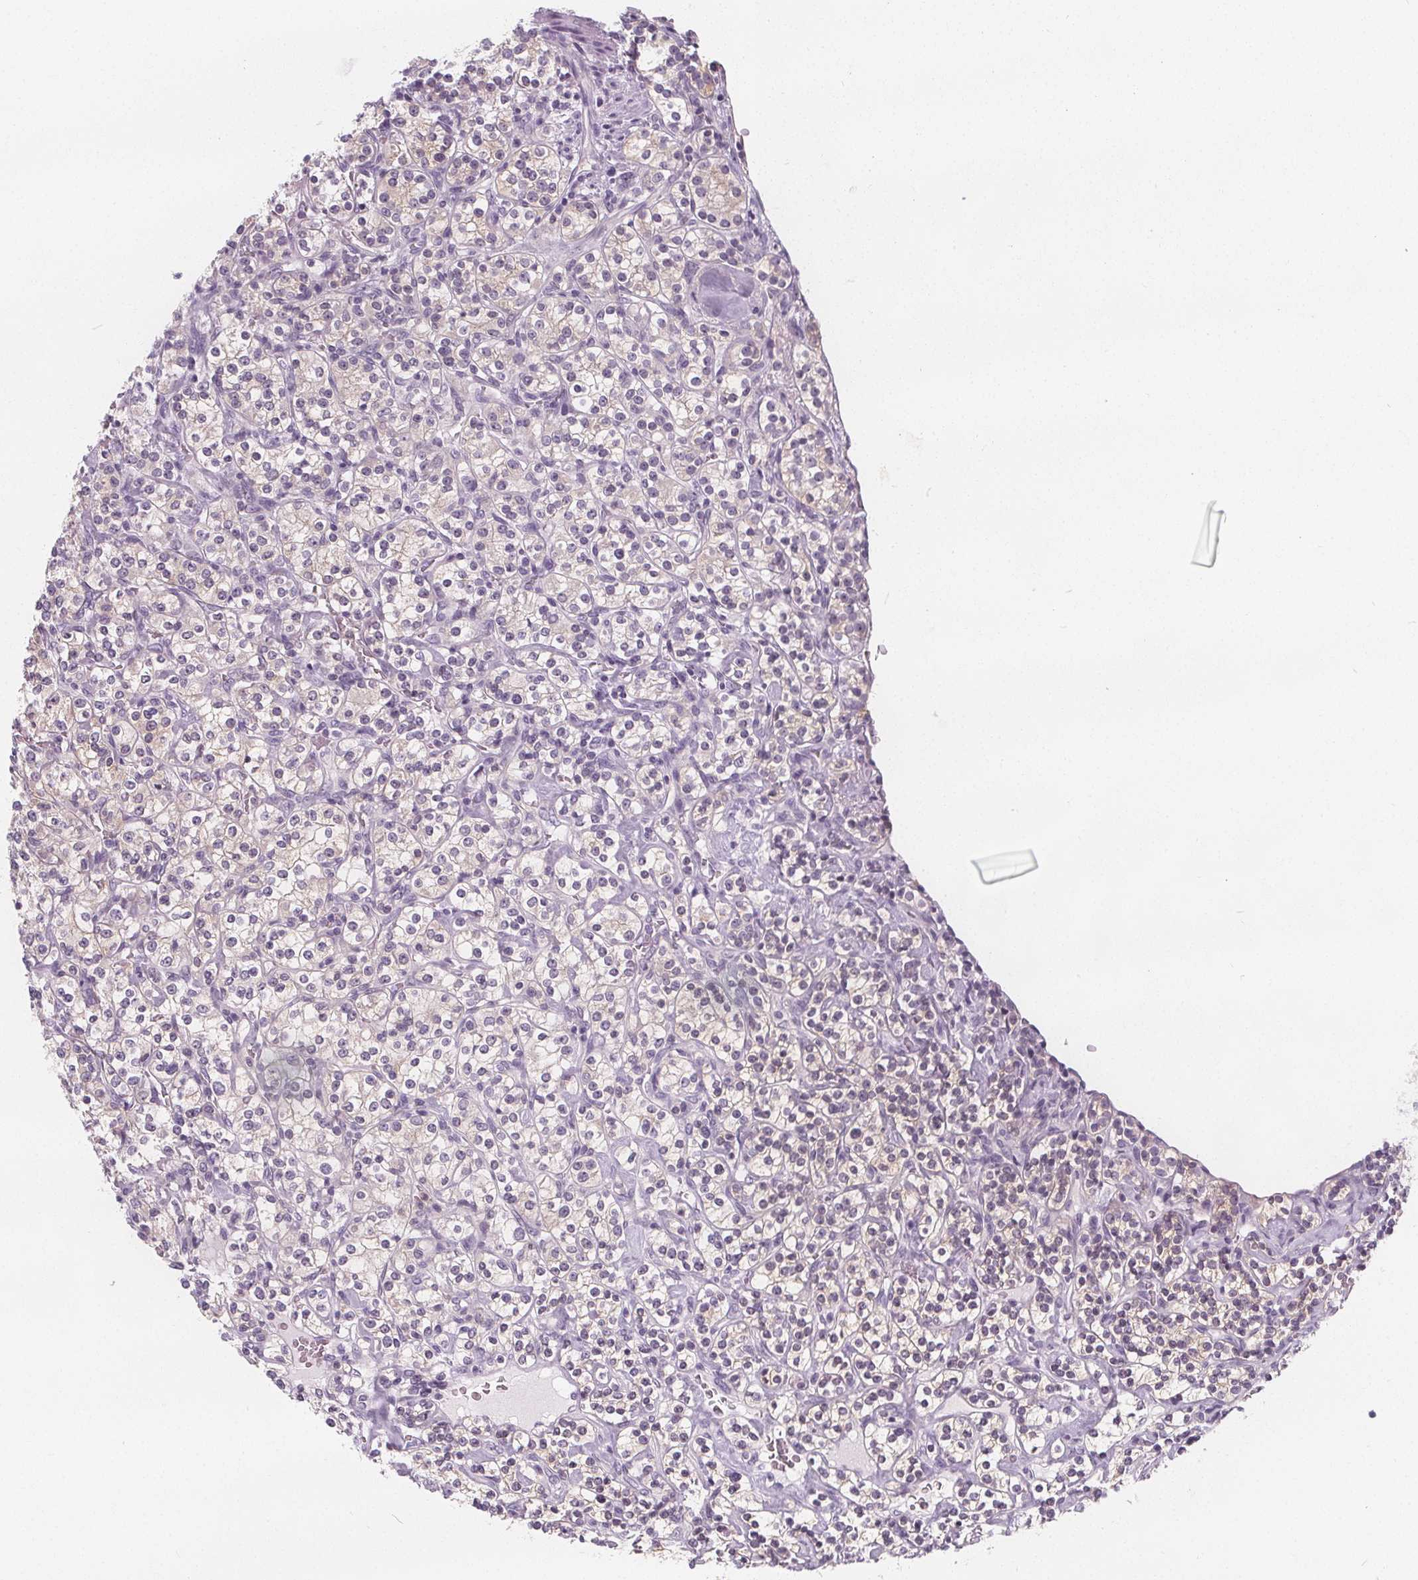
{"staining": {"intensity": "negative", "quantity": "none", "location": "none"}, "tissue": "renal cancer", "cell_type": "Tumor cells", "image_type": "cancer", "snomed": [{"axis": "morphology", "description": "Adenocarcinoma, NOS"}, {"axis": "topography", "description": "Kidney"}], "caption": "Photomicrograph shows no protein expression in tumor cells of renal cancer tissue. Nuclei are stained in blue.", "gene": "UGP2", "patient": {"sex": "male", "age": 77}}